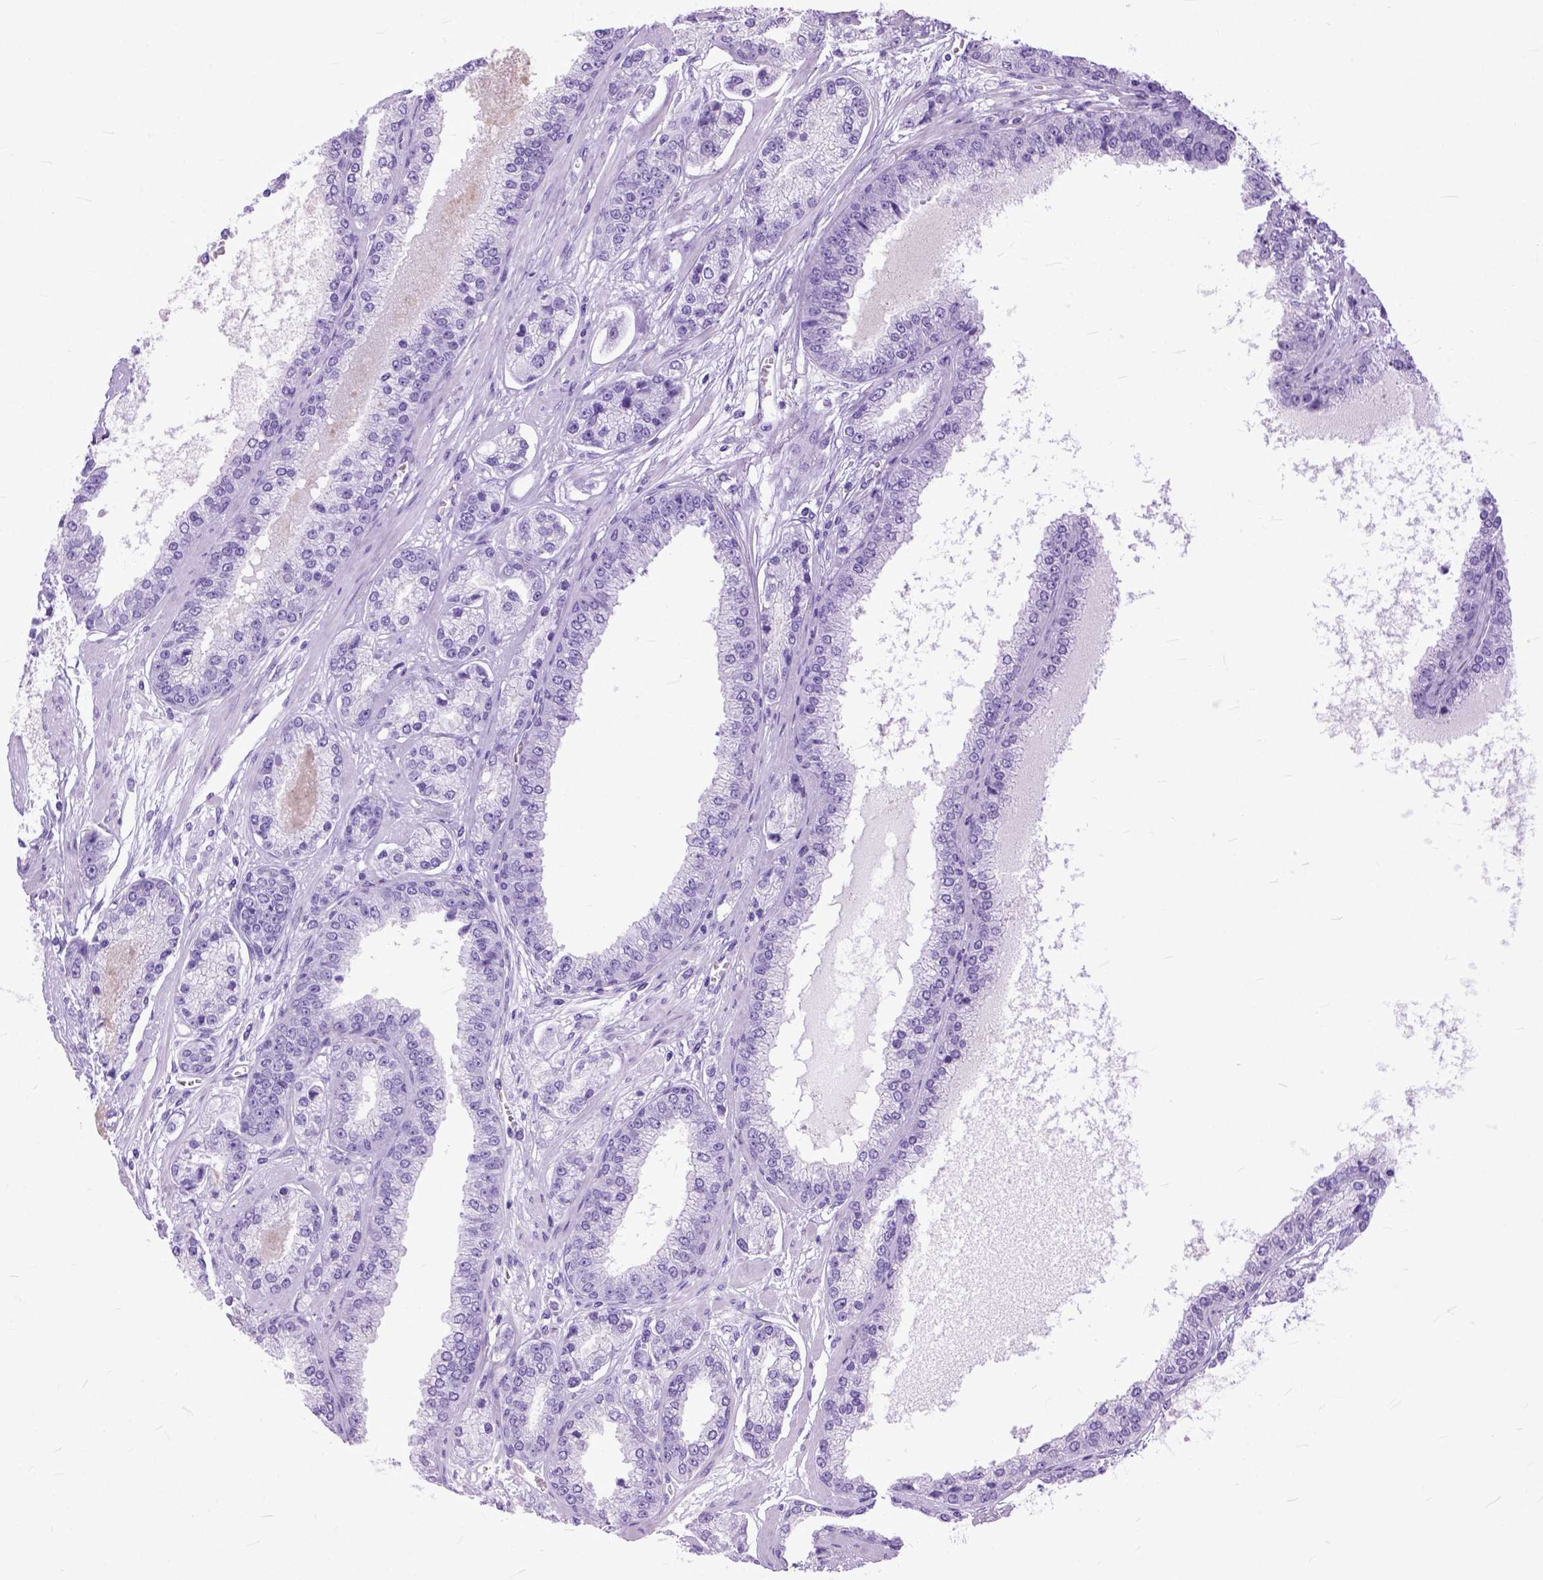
{"staining": {"intensity": "negative", "quantity": "none", "location": "none"}, "tissue": "prostate cancer", "cell_type": "Tumor cells", "image_type": "cancer", "snomed": [{"axis": "morphology", "description": "Adenocarcinoma, NOS"}, {"axis": "topography", "description": "Prostate"}], "caption": "Immunohistochemistry micrograph of neoplastic tissue: human prostate adenocarcinoma stained with DAB shows no significant protein expression in tumor cells.", "gene": "GNGT1", "patient": {"sex": "male", "age": 64}}